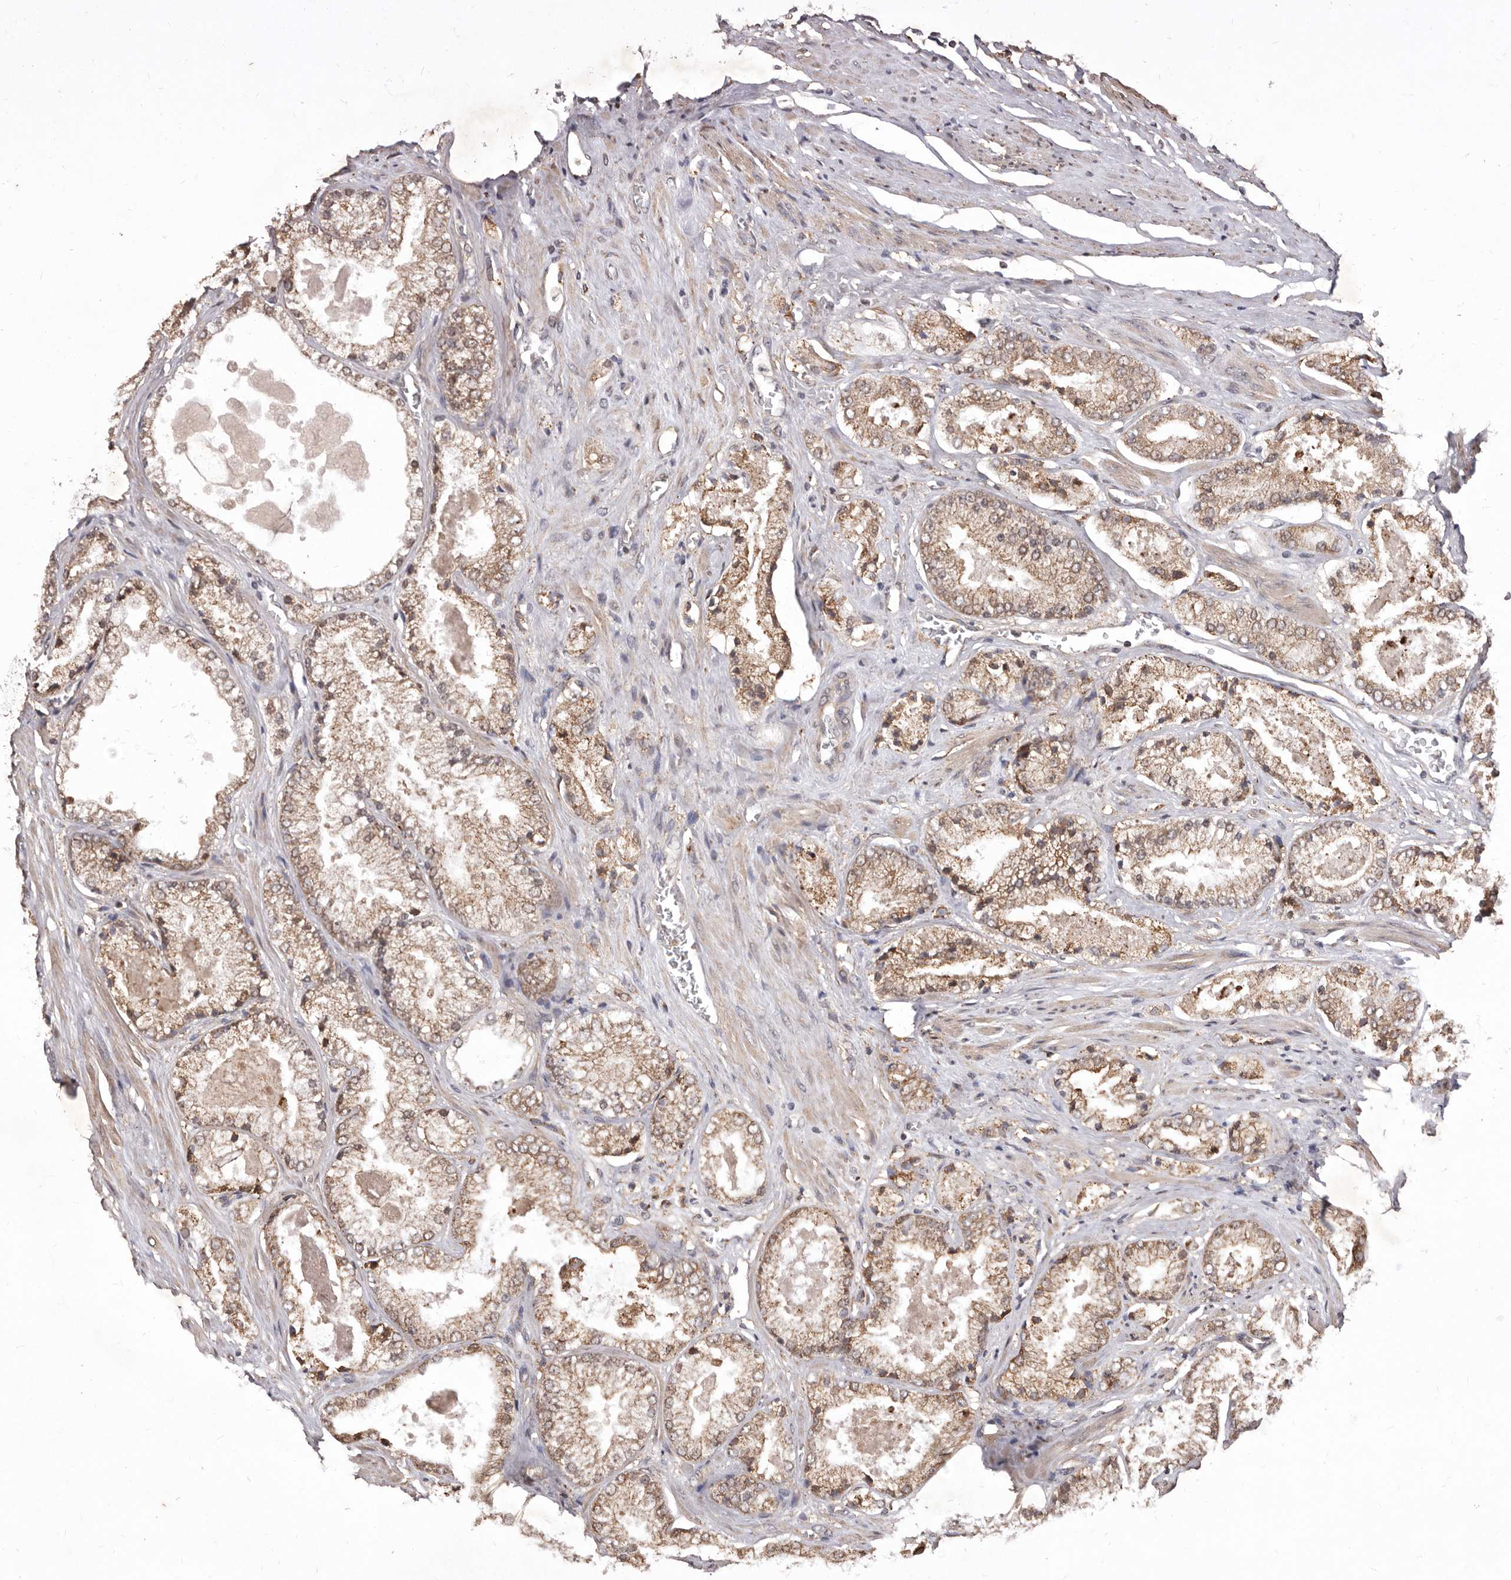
{"staining": {"intensity": "weak", "quantity": ">75%", "location": "cytoplasmic/membranous"}, "tissue": "prostate cancer", "cell_type": "Tumor cells", "image_type": "cancer", "snomed": [{"axis": "morphology", "description": "Adenocarcinoma, High grade"}, {"axis": "topography", "description": "Prostate"}], "caption": "This is a micrograph of immunohistochemistry (IHC) staining of prostate cancer, which shows weak positivity in the cytoplasmic/membranous of tumor cells.", "gene": "RRM2B", "patient": {"sex": "male", "age": 58}}